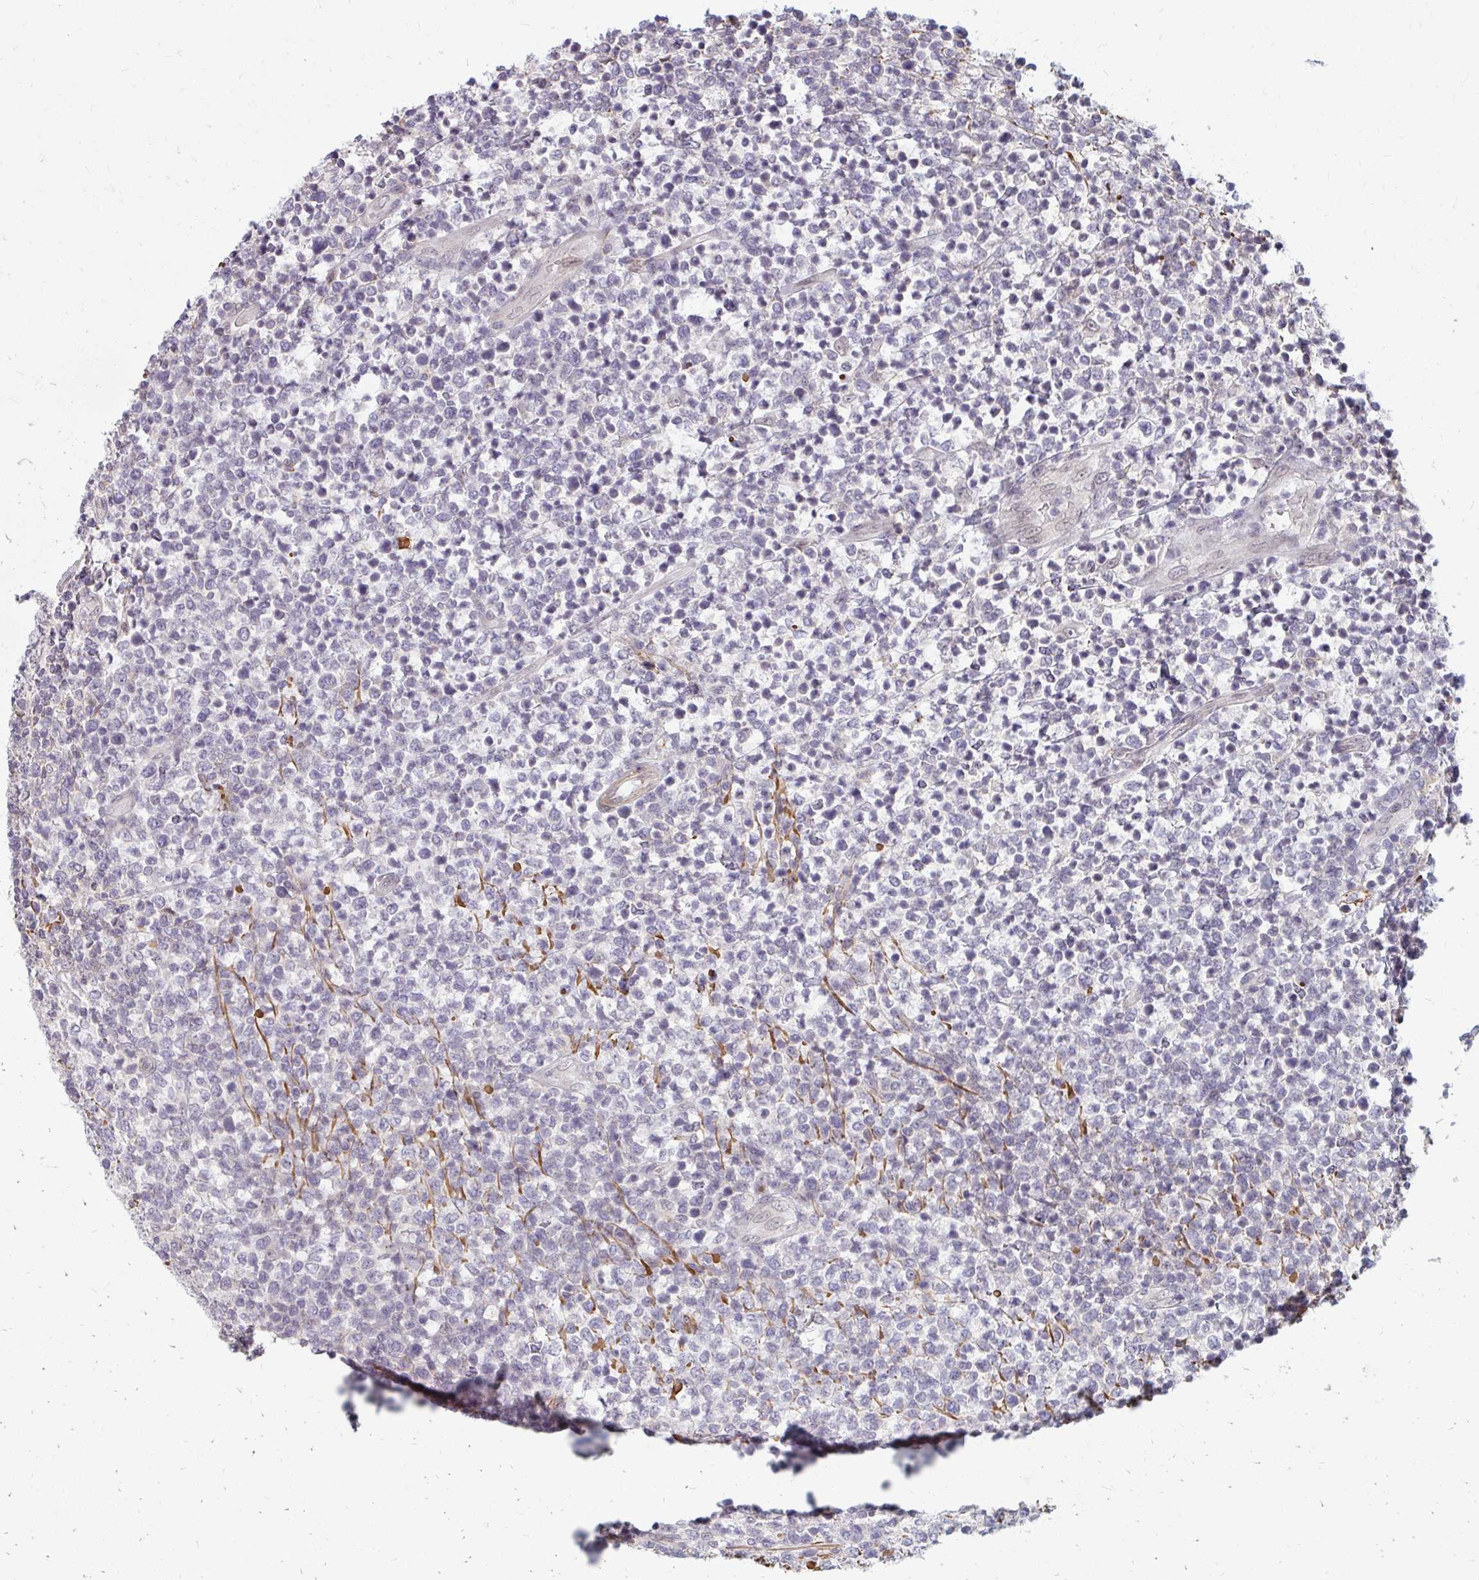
{"staining": {"intensity": "negative", "quantity": "none", "location": "none"}, "tissue": "lymphoma", "cell_type": "Tumor cells", "image_type": "cancer", "snomed": [{"axis": "morphology", "description": "Malignant lymphoma, non-Hodgkin's type, High grade"}, {"axis": "topography", "description": "Soft tissue"}], "caption": "Immunohistochemistry (IHC) of human lymphoma displays no positivity in tumor cells. (DAB (3,3'-diaminobenzidine) IHC visualized using brightfield microscopy, high magnification).", "gene": "GPC5", "patient": {"sex": "female", "age": 56}}